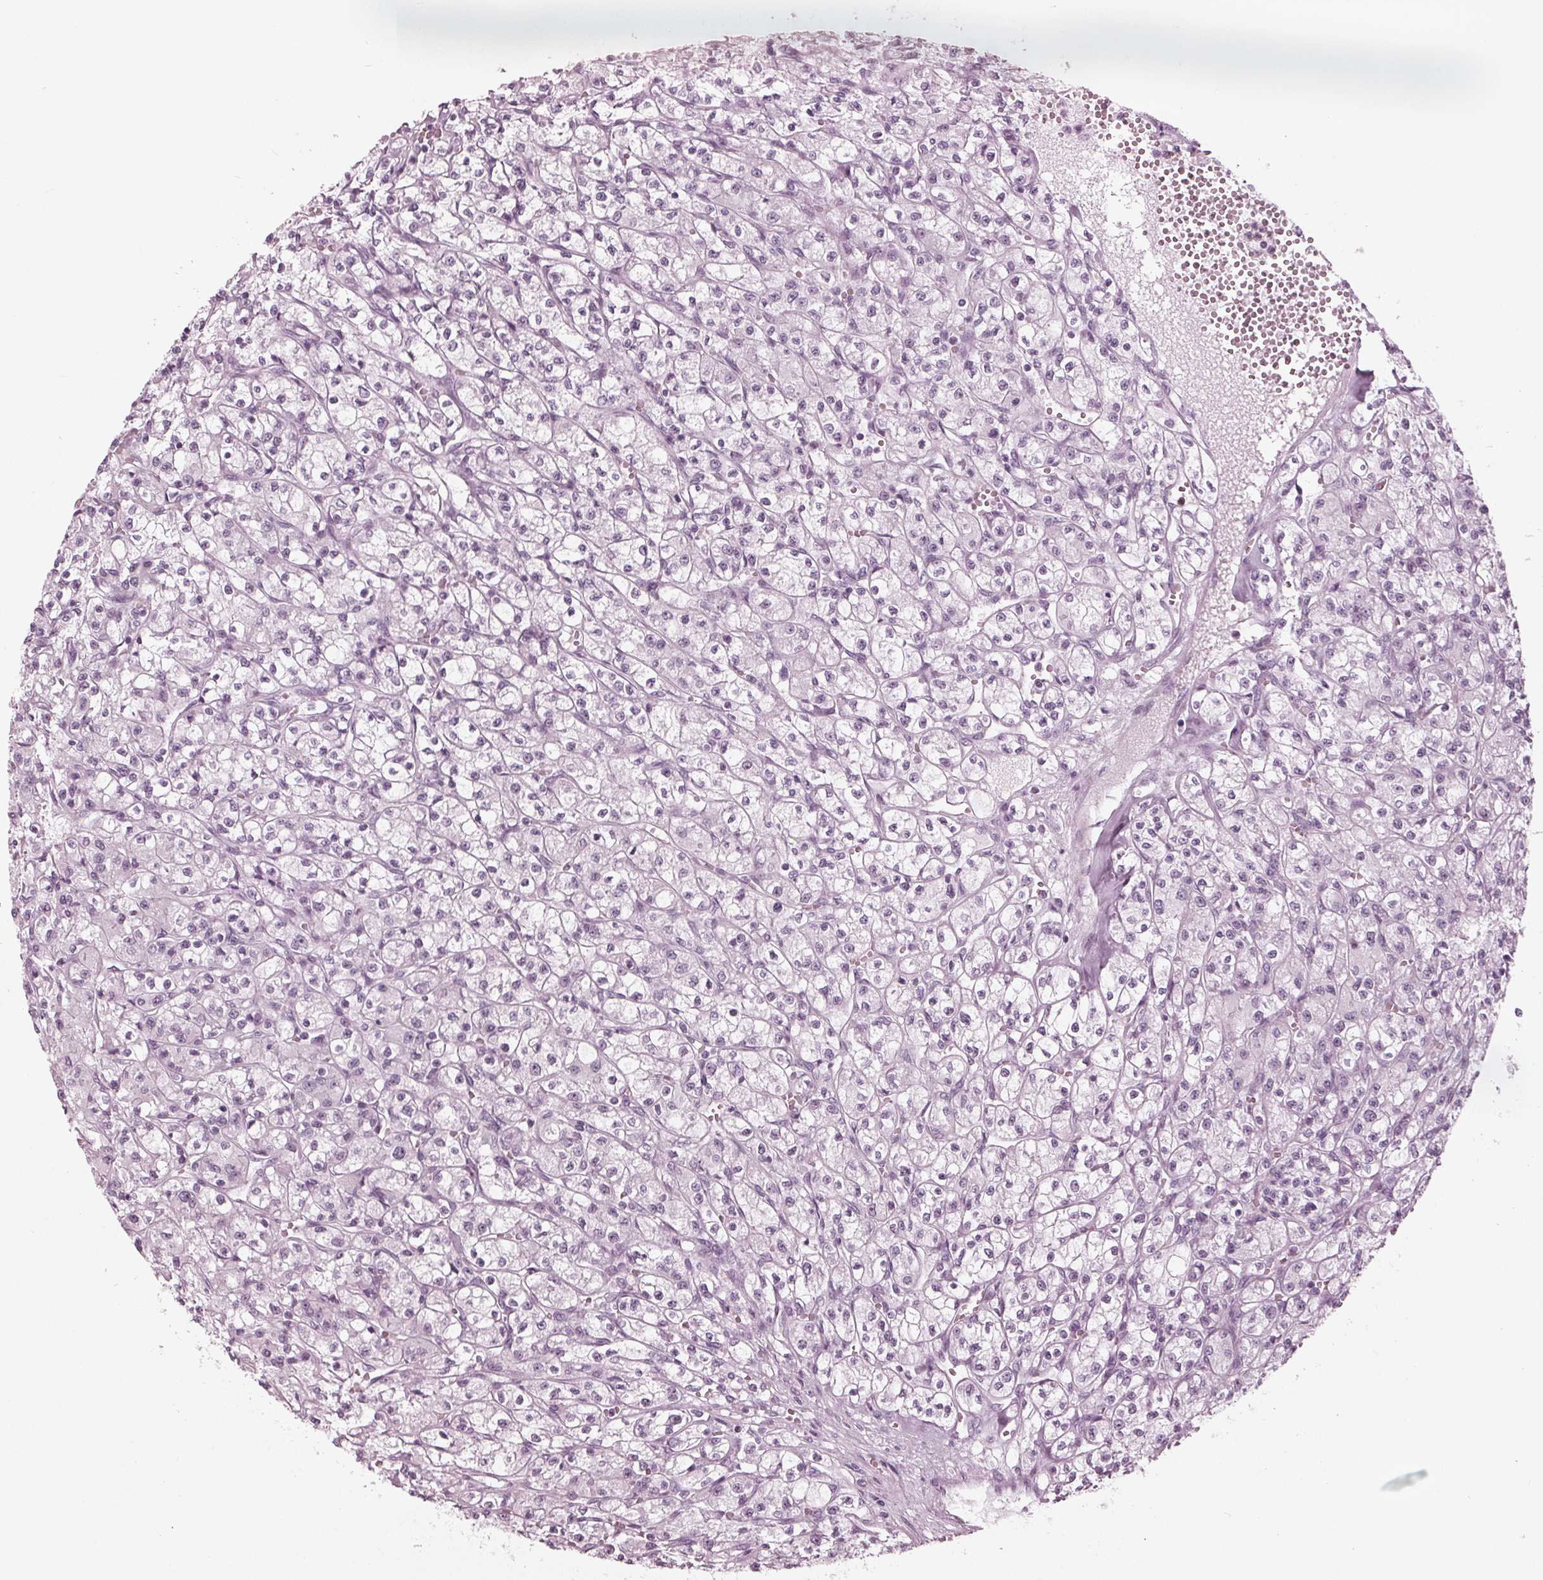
{"staining": {"intensity": "negative", "quantity": "none", "location": "none"}, "tissue": "renal cancer", "cell_type": "Tumor cells", "image_type": "cancer", "snomed": [{"axis": "morphology", "description": "Adenocarcinoma, NOS"}, {"axis": "topography", "description": "Kidney"}], "caption": "Human adenocarcinoma (renal) stained for a protein using immunohistochemistry reveals no positivity in tumor cells.", "gene": "KRT28", "patient": {"sex": "female", "age": 70}}